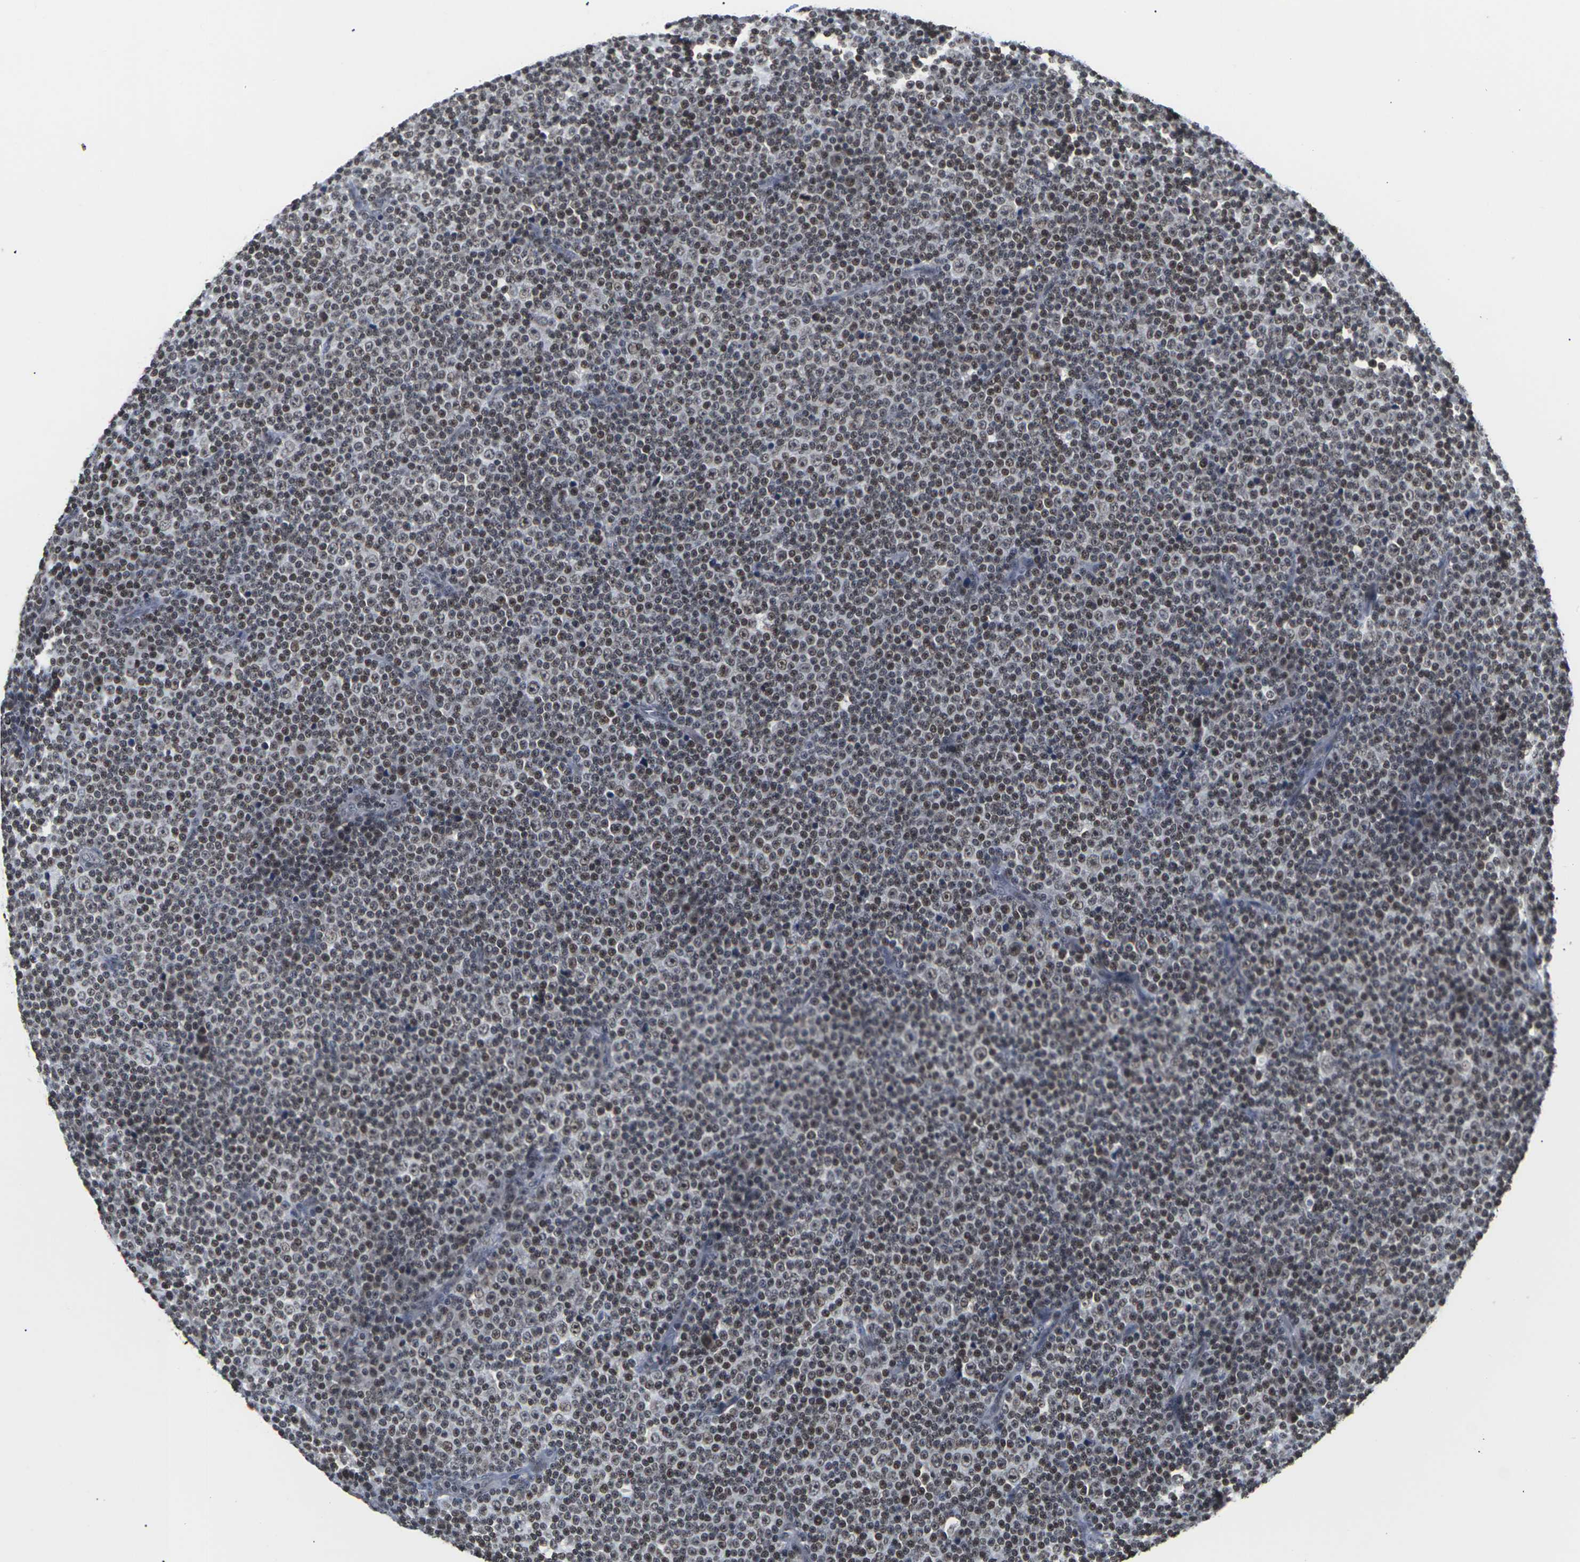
{"staining": {"intensity": "moderate", "quantity": ">75%", "location": "nuclear"}, "tissue": "lymphoma", "cell_type": "Tumor cells", "image_type": "cancer", "snomed": [{"axis": "morphology", "description": "Malignant lymphoma, non-Hodgkin's type, Low grade"}, {"axis": "topography", "description": "Lymph node"}], "caption": "Lymphoma tissue exhibits moderate nuclear positivity in about >75% of tumor cells, visualized by immunohistochemistry.", "gene": "ETV5", "patient": {"sex": "female", "age": 67}}